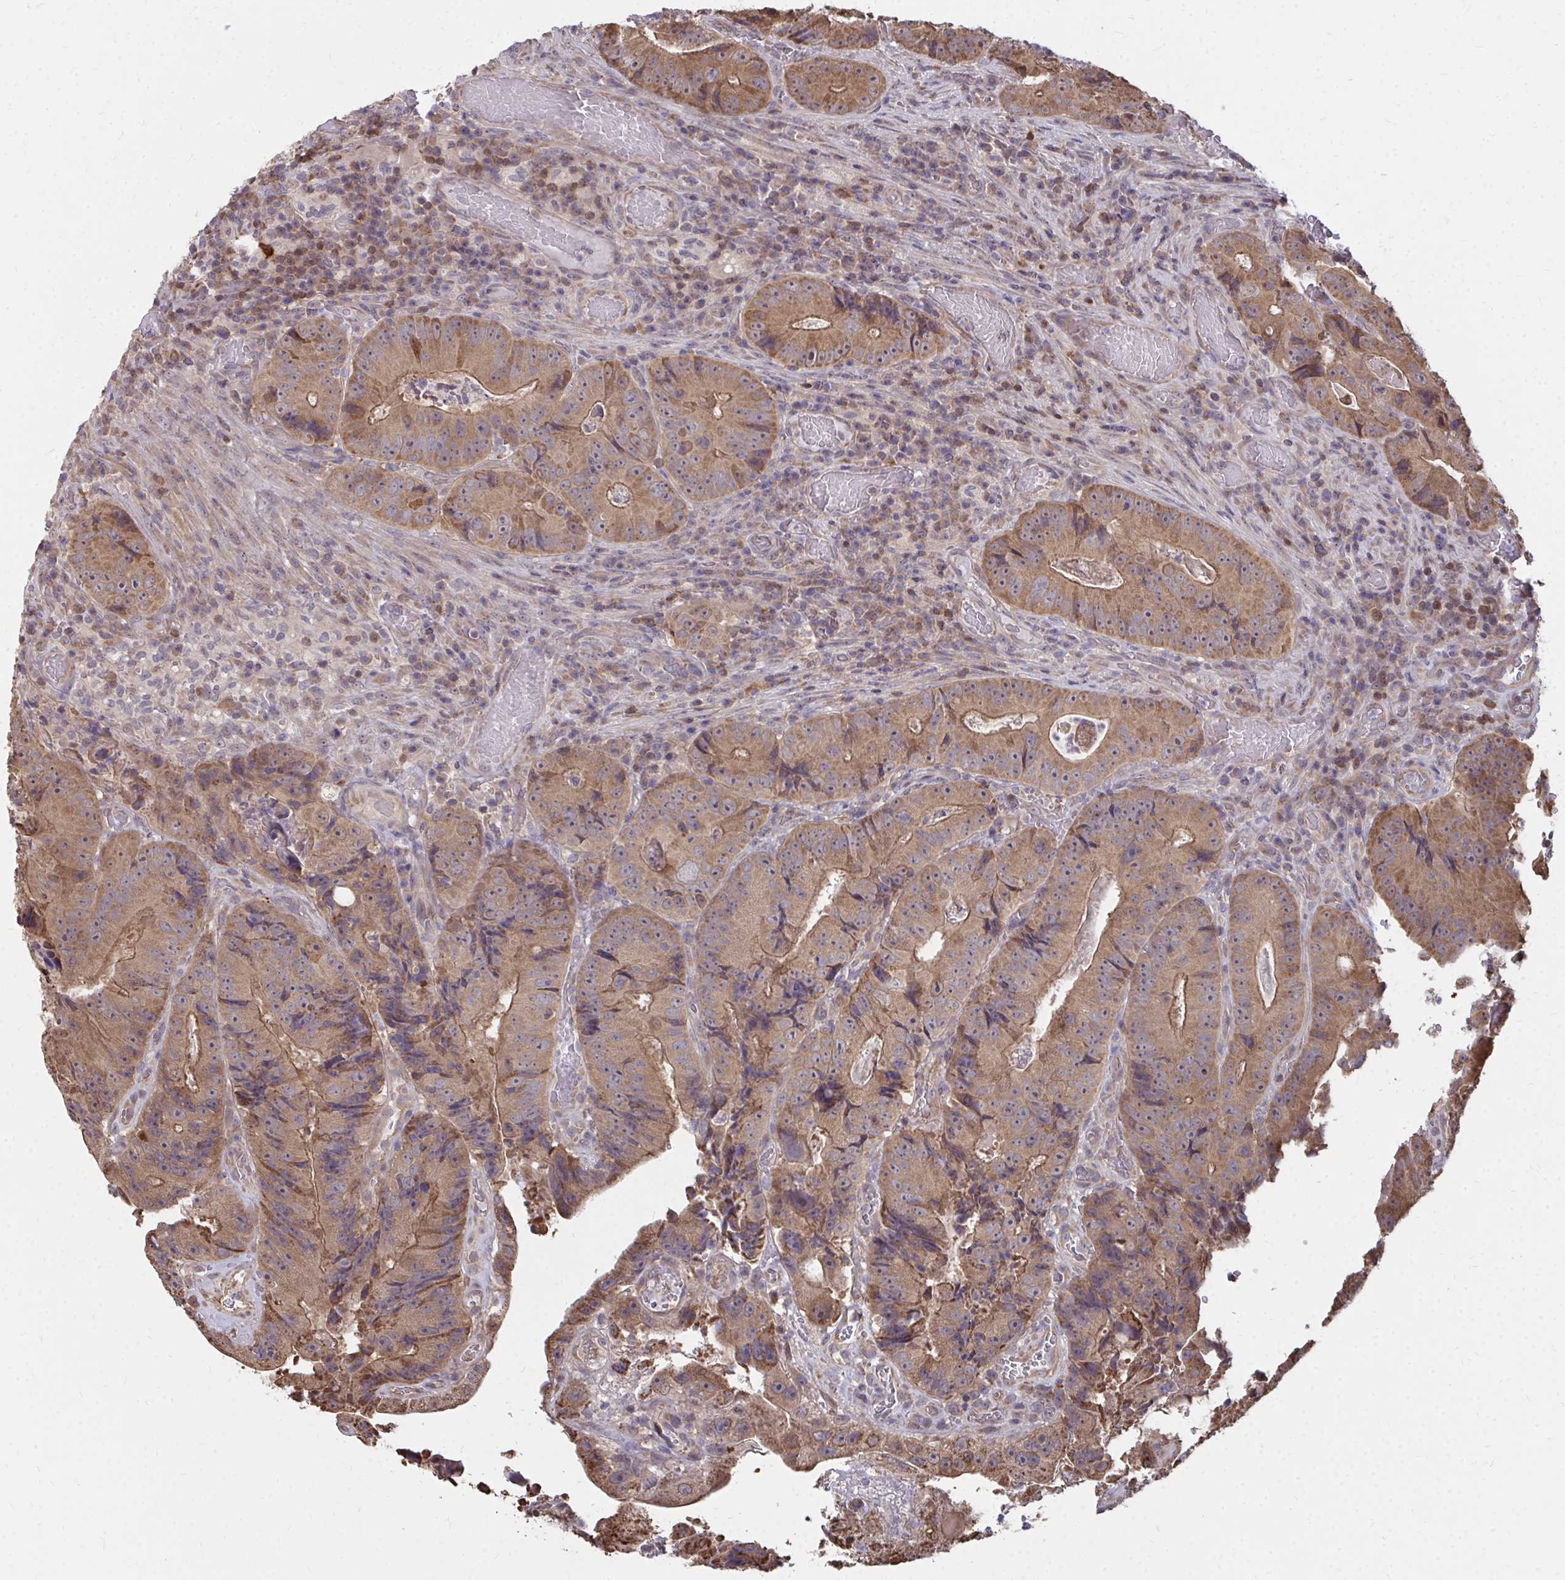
{"staining": {"intensity": "moderate", "quantity": ">75%", "location": "cytoplasmic/membranous"}, "tissue": "colorectal cancer", "cell_type": "Tumor cells", "image_type": "cancer", "snomed": [{"axis": "morphology", "description": "Adenocarcinoma, NOS"}, {"axis": "topography", "description": "Colon"}], "caption": "Colorectal cancer tissue exhibits moderate cytoplasmic/membranous staining in approximately >75% of tumor cells The protein of interest is stained brown, and the nuclei are stained in blue (DAB (3,3'-diaminobenzidine) IHC with brightfield microscopy, high magnification).", "gene": "DNAJA2", "patient": {"sex": "female", "age": 86}}